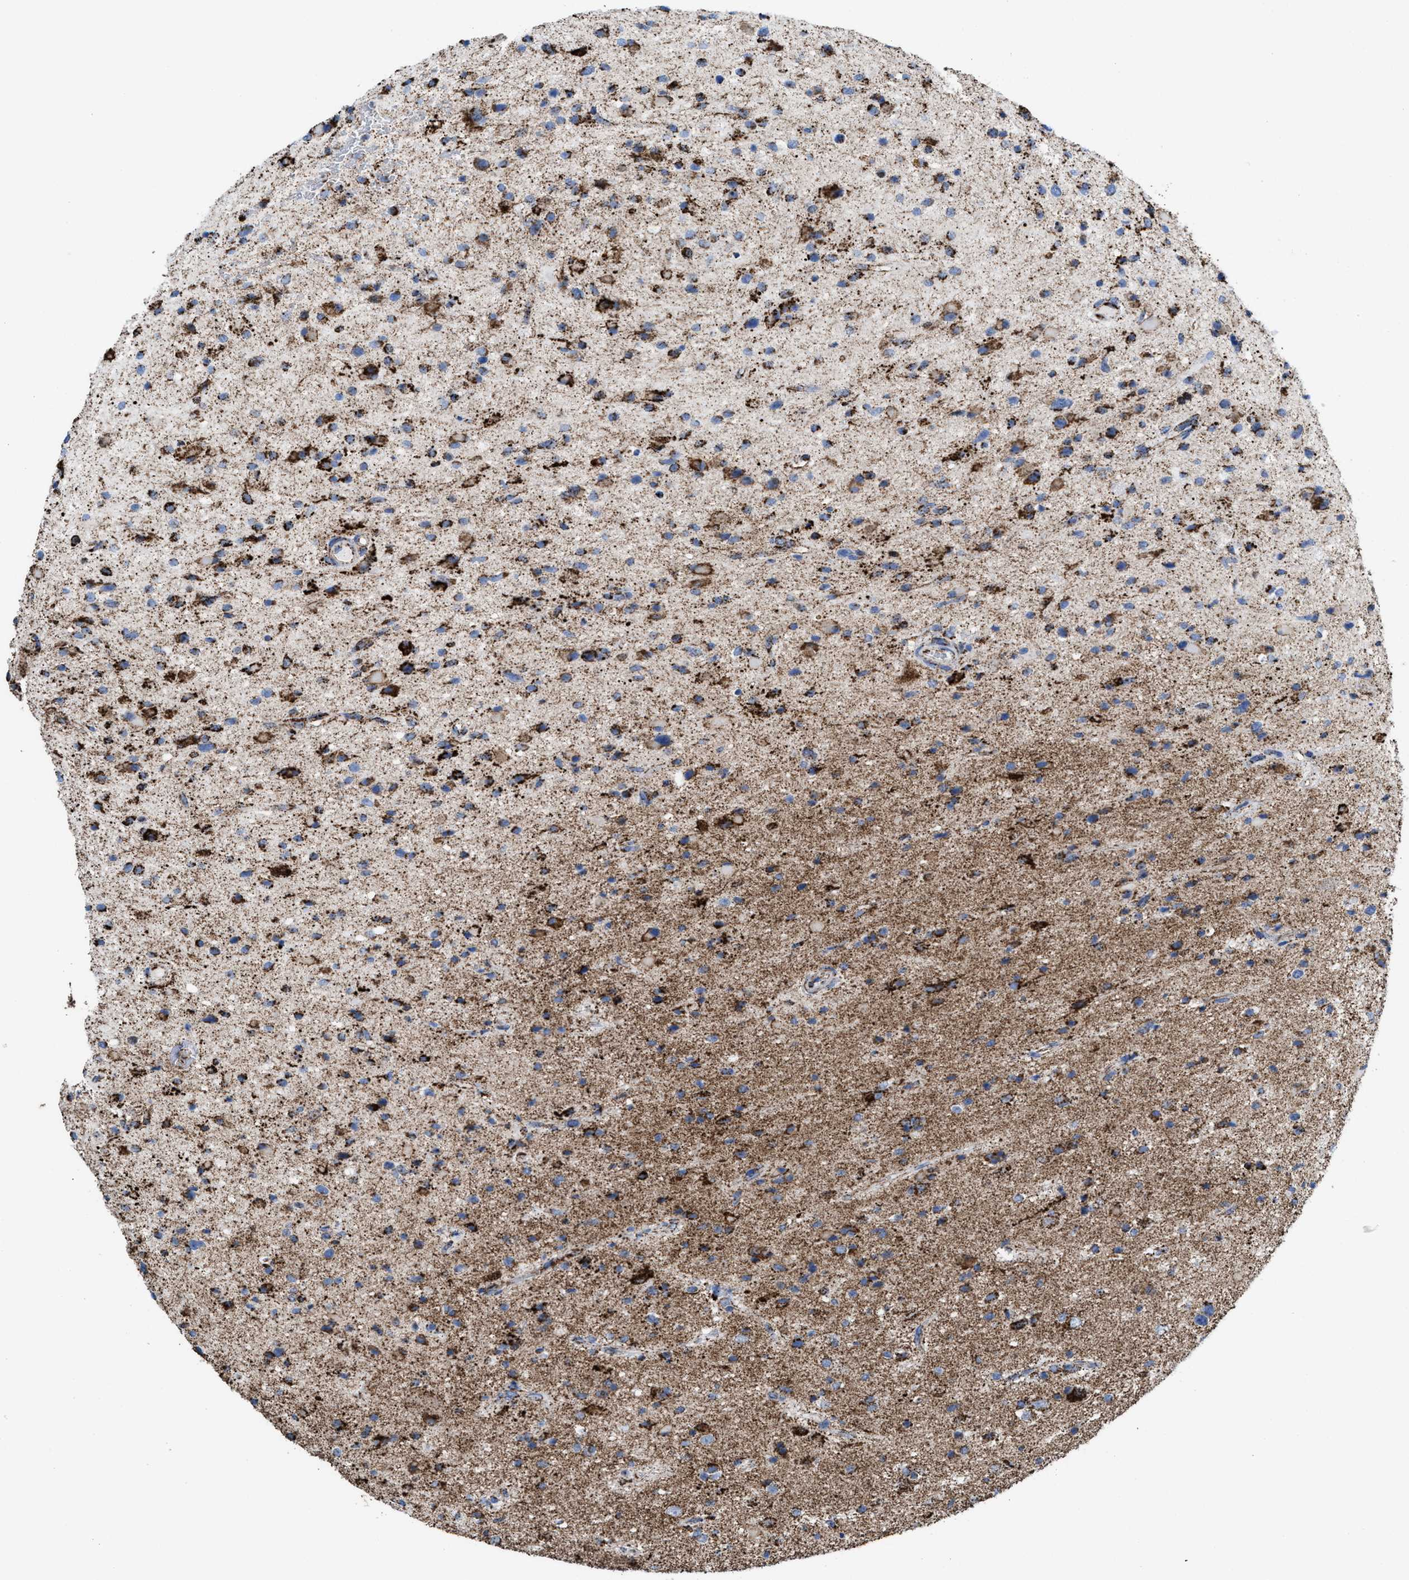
{"staining": {"intensity": "moderate", "quantity": ">75%", "location": "cytoplasmic/membranous"}, "tissue": "glioma", "cell_type": "Tumor cells", "image_type": "cancer", "snomed": [{"axis": "morphology", "description": "Glioma, malignant, High grade"}, {"axis": "topography", "description": "Brain"}], "caption": "Immunohistochemical staining of human glioma displays medium levels of moderate cytoplasmic/membranous protein staining in about >75% of tumor cells.", "gene": "ECHS1", "patient": {"sex": "male", "age": 33}}